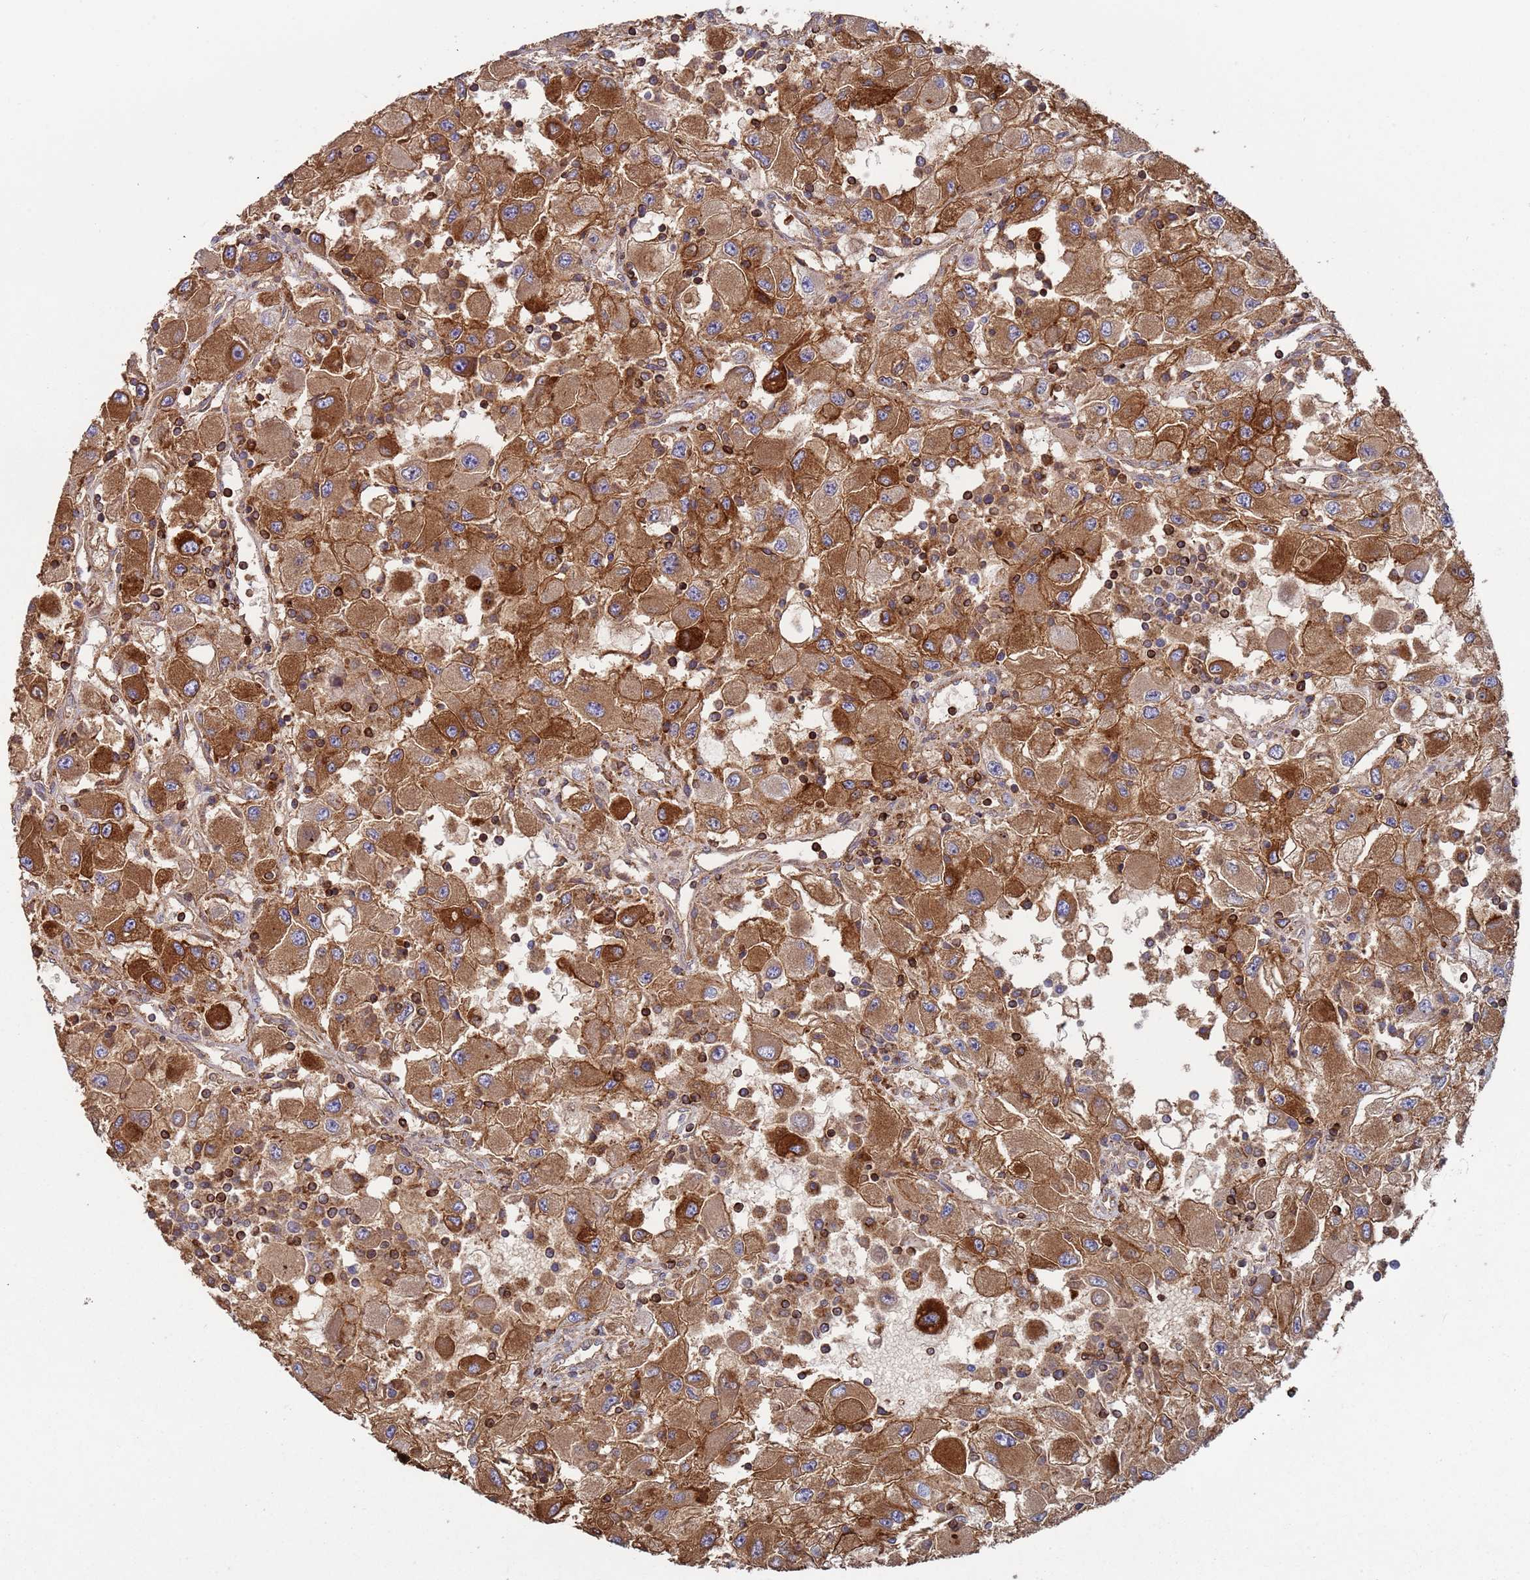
{"staining": {"intensity": "moderate", "quantity": ">75%", "location": "cytoplasmic/membranous"}, "tissue": "renal cancer", "cell_type": "Tumor cells", "image_type": "cancer", "snomed": [{"axis": "morphology", "description": "Adenocarcinoma, NOS"}, {"axis": "topography", "description": "Kidney"}], "caption": "Renal cancer (adenocarcinoma) tissue exhibits moderate cytoplasmic/membranous positivity in about >75% of tumor cells", "gene": "MALRD1", "patient": {"sex": "female", "age": 67}}